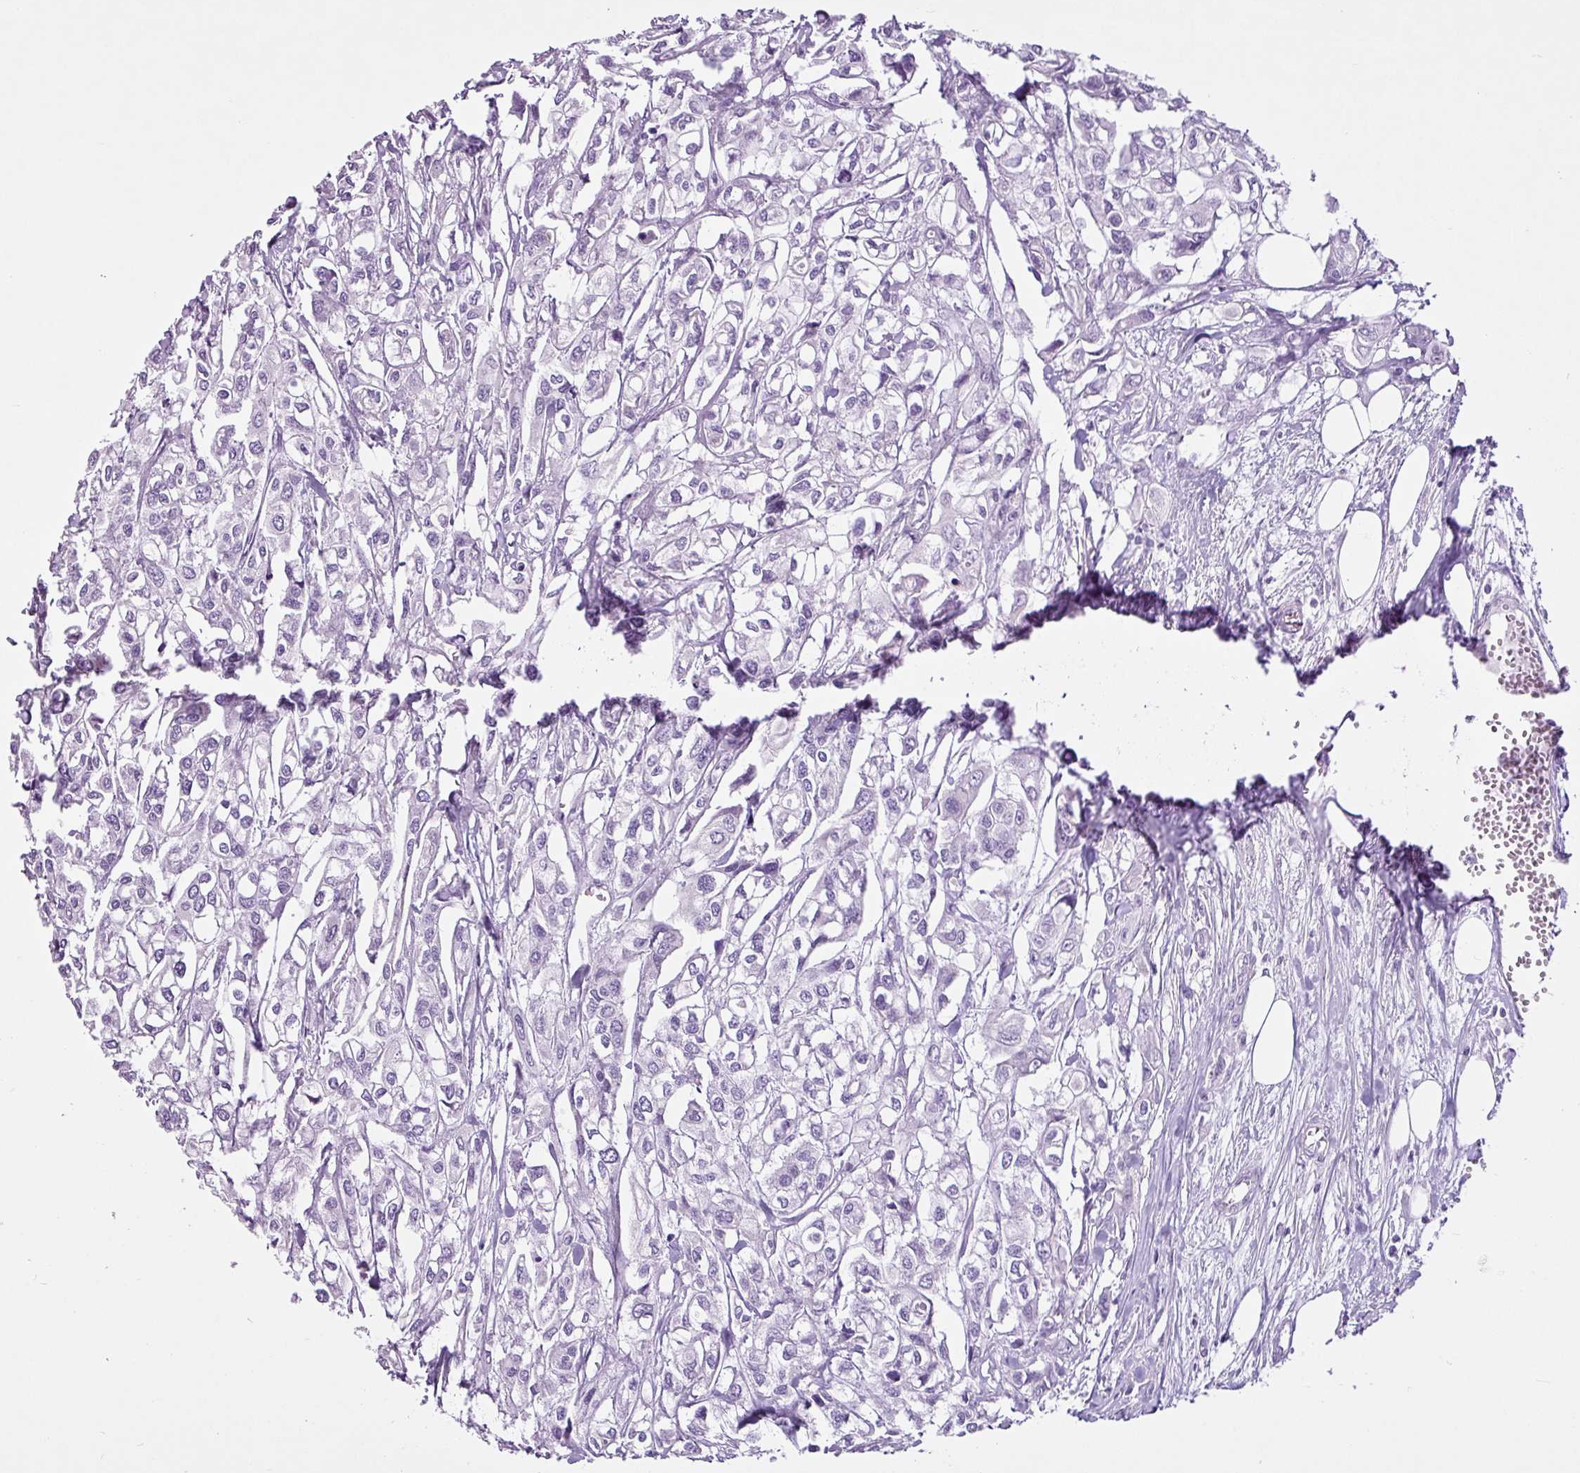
{"staining": {"intensity": "negative", "quantity": "none", "location": "none"}, "tissue": "urothelial cancer", "cell_type": "Tumor cells", "image_type": "cancer", "snomed": [{"axis": "morphology", "description": "Urothelial carcinoma, High grade"}, {"axis": "topography", "description": "Urinary bladder"}], "caption": "IHC micrograph of human urothelial cancer stained for a protein (brown), which exhibits no staining in tumor cells.", "gene": "LILRB4", "patient": {"sex": "male", "age": 67}}